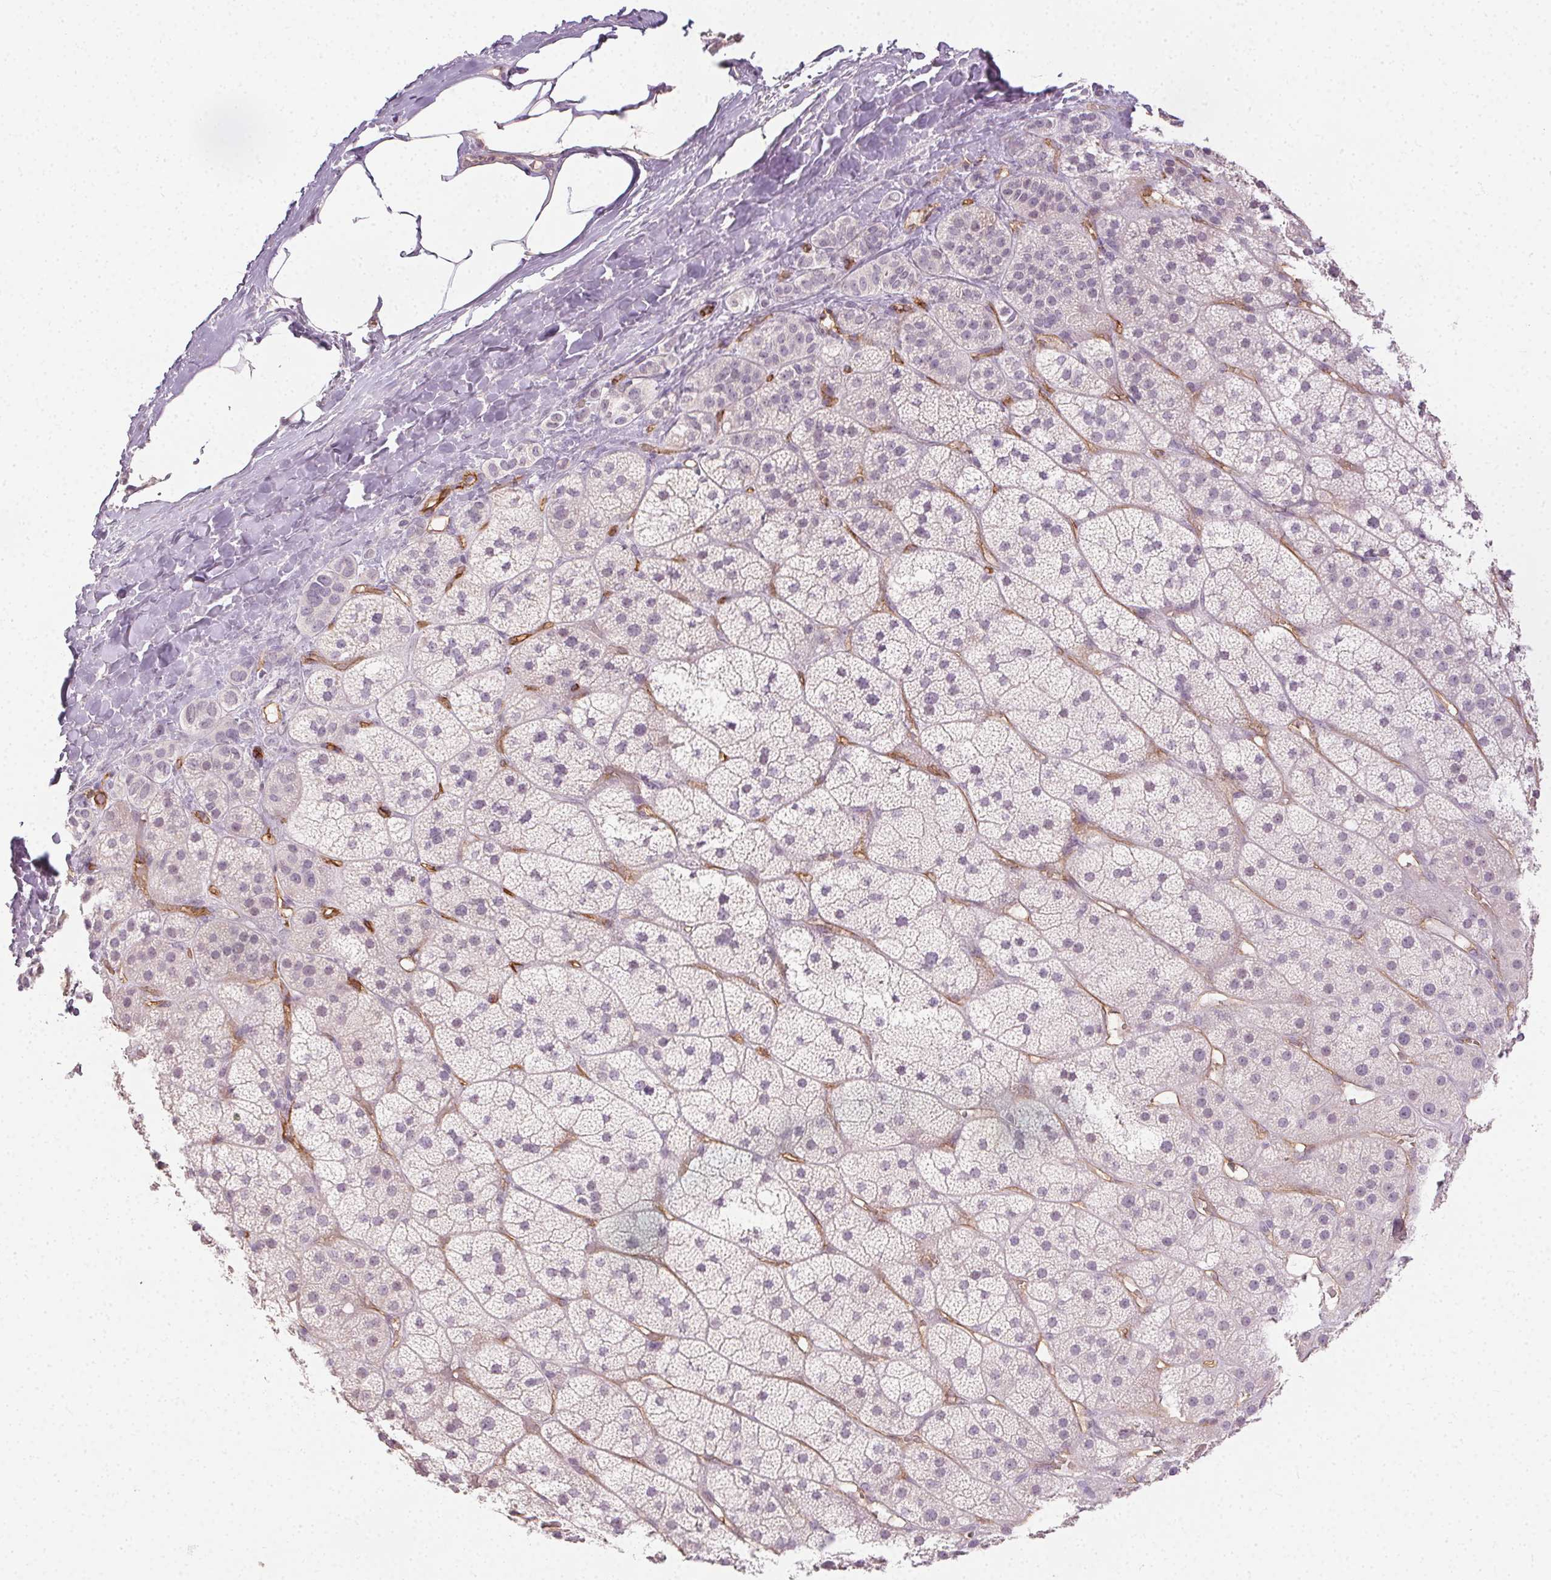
{"staining": {"intensity": "negative", "quantity": "none", "location": "none"}, "tissue": "adrenal gland", "cell_type": "Glandular cells", "image_type": "normal", "snomed": [{"axis": "morphology", "description": "Normal tissue, NOS"}, {"axis": "topography", "description": "Adrenal gland"}], "caption": "The image exhibits no significant positivity in glandular cells of adrenal gland.", "gene": "PODXL", "patient": {"sex": "male", "age": 57}}